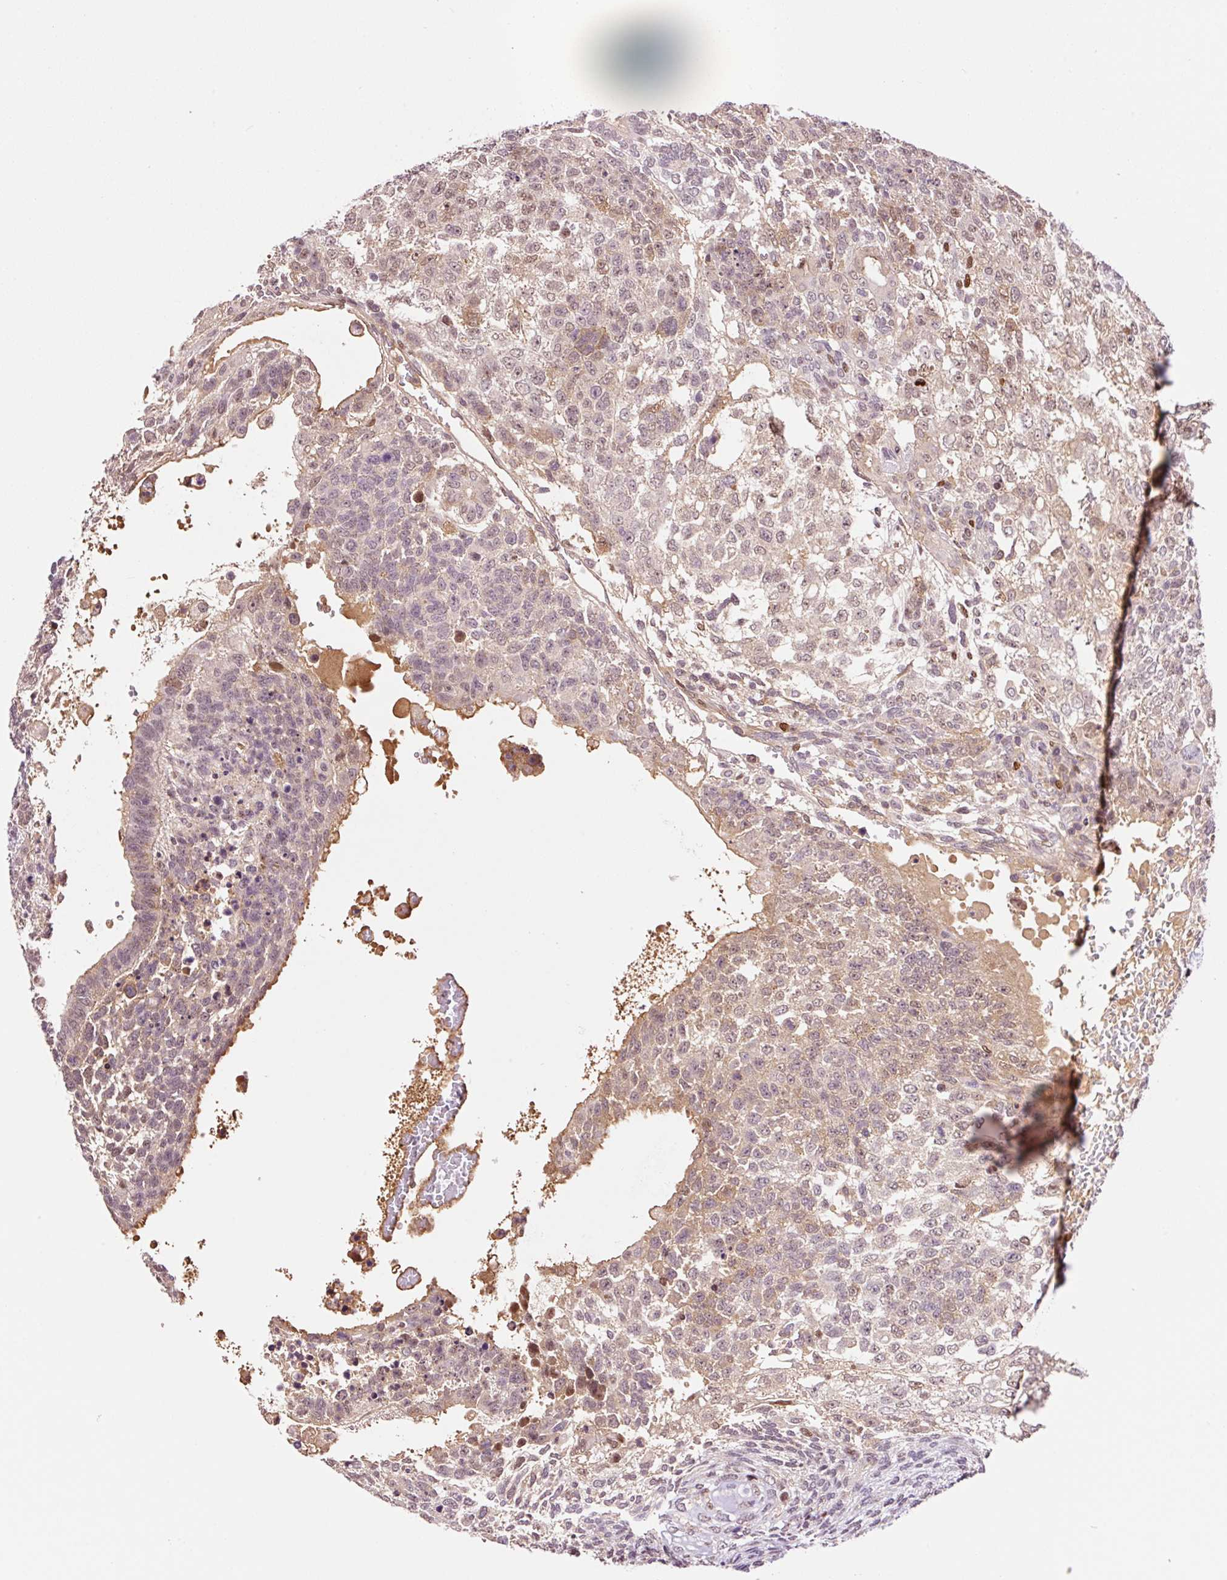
{"staining": {"intensity": "weak", "quantity": "<25%", "location": "cytoplasmic/membranous,nuclear"}, "tissue": "testis cancer", "cell_type": "Tumor cells", "image_type": "cancer", "snomed": [{"axis": "morphology", "description": "Carcinoma, Embryonal, NOS"}, {"axis": "topography", "description": "Testis"}], "caption": "Testis embryonal carcinoma was stained to show a protein in brown. There is no significant staining in tumor cells.", "gene": "DPPA4", "patient": {"sex": "male", "age": 23}}